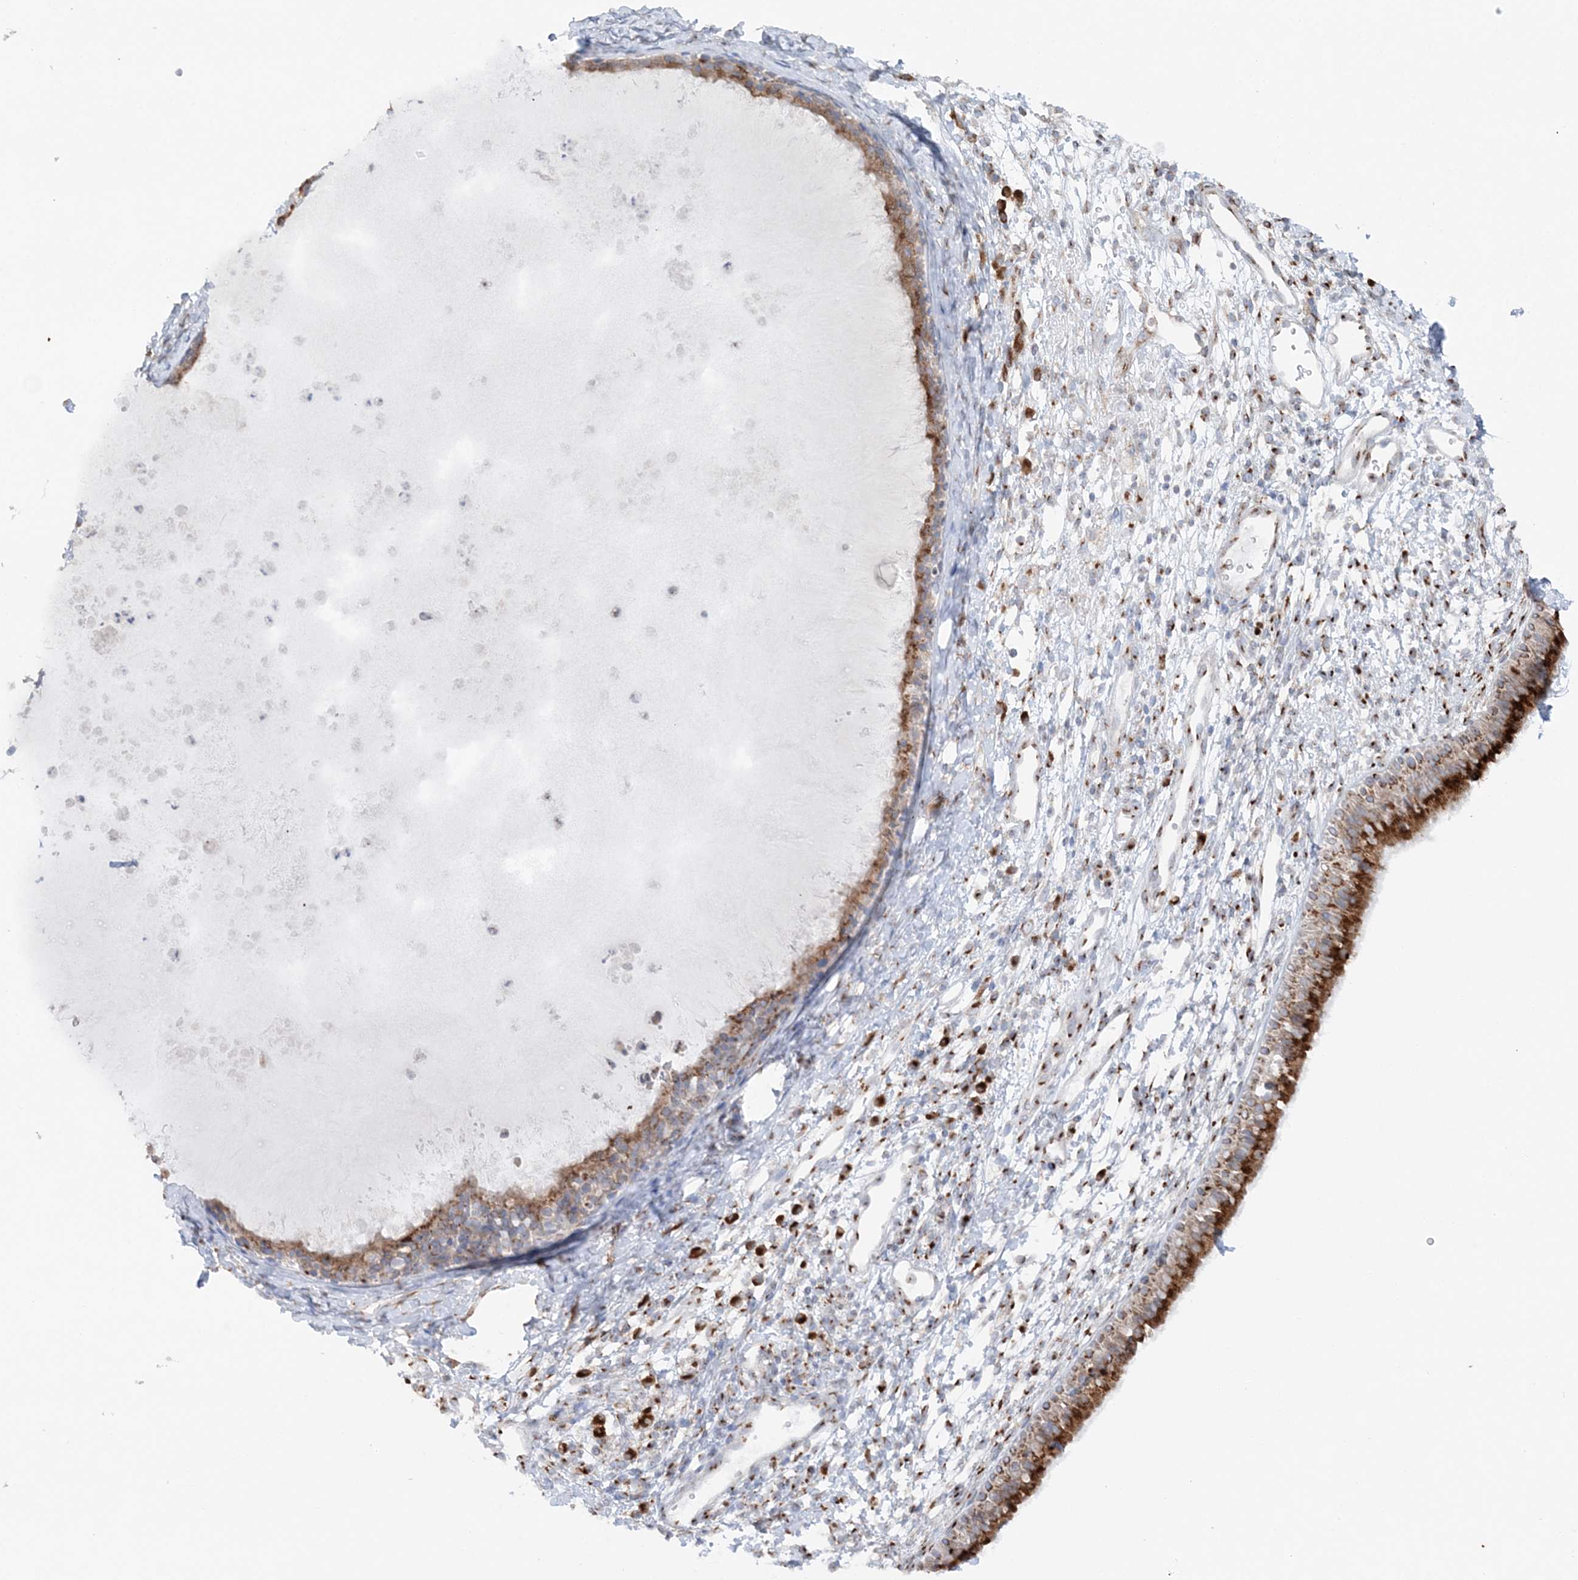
{"staining": {"intensity": "moderate", "quantity": ">75%", "location": "cytoplasmic/membranous"}, "tissue": "nasopharynx", "cell_type": "Respiratory epithelial cells", "image_type": "normal", "snomed": [{"axis": "morphology", "description": "Normal tissue, NOS"}, {"axis": "topography", "description": "Nasopharynx"}], "caption": "Nasopharynx stained for a protein (brown) demonstrates moderate cytoplasmic/membranous positive staining in approximately >75% of respiratory epithelial cells.", "gene": "TMED10", "patient": {"sex": "male", "age": 22}}